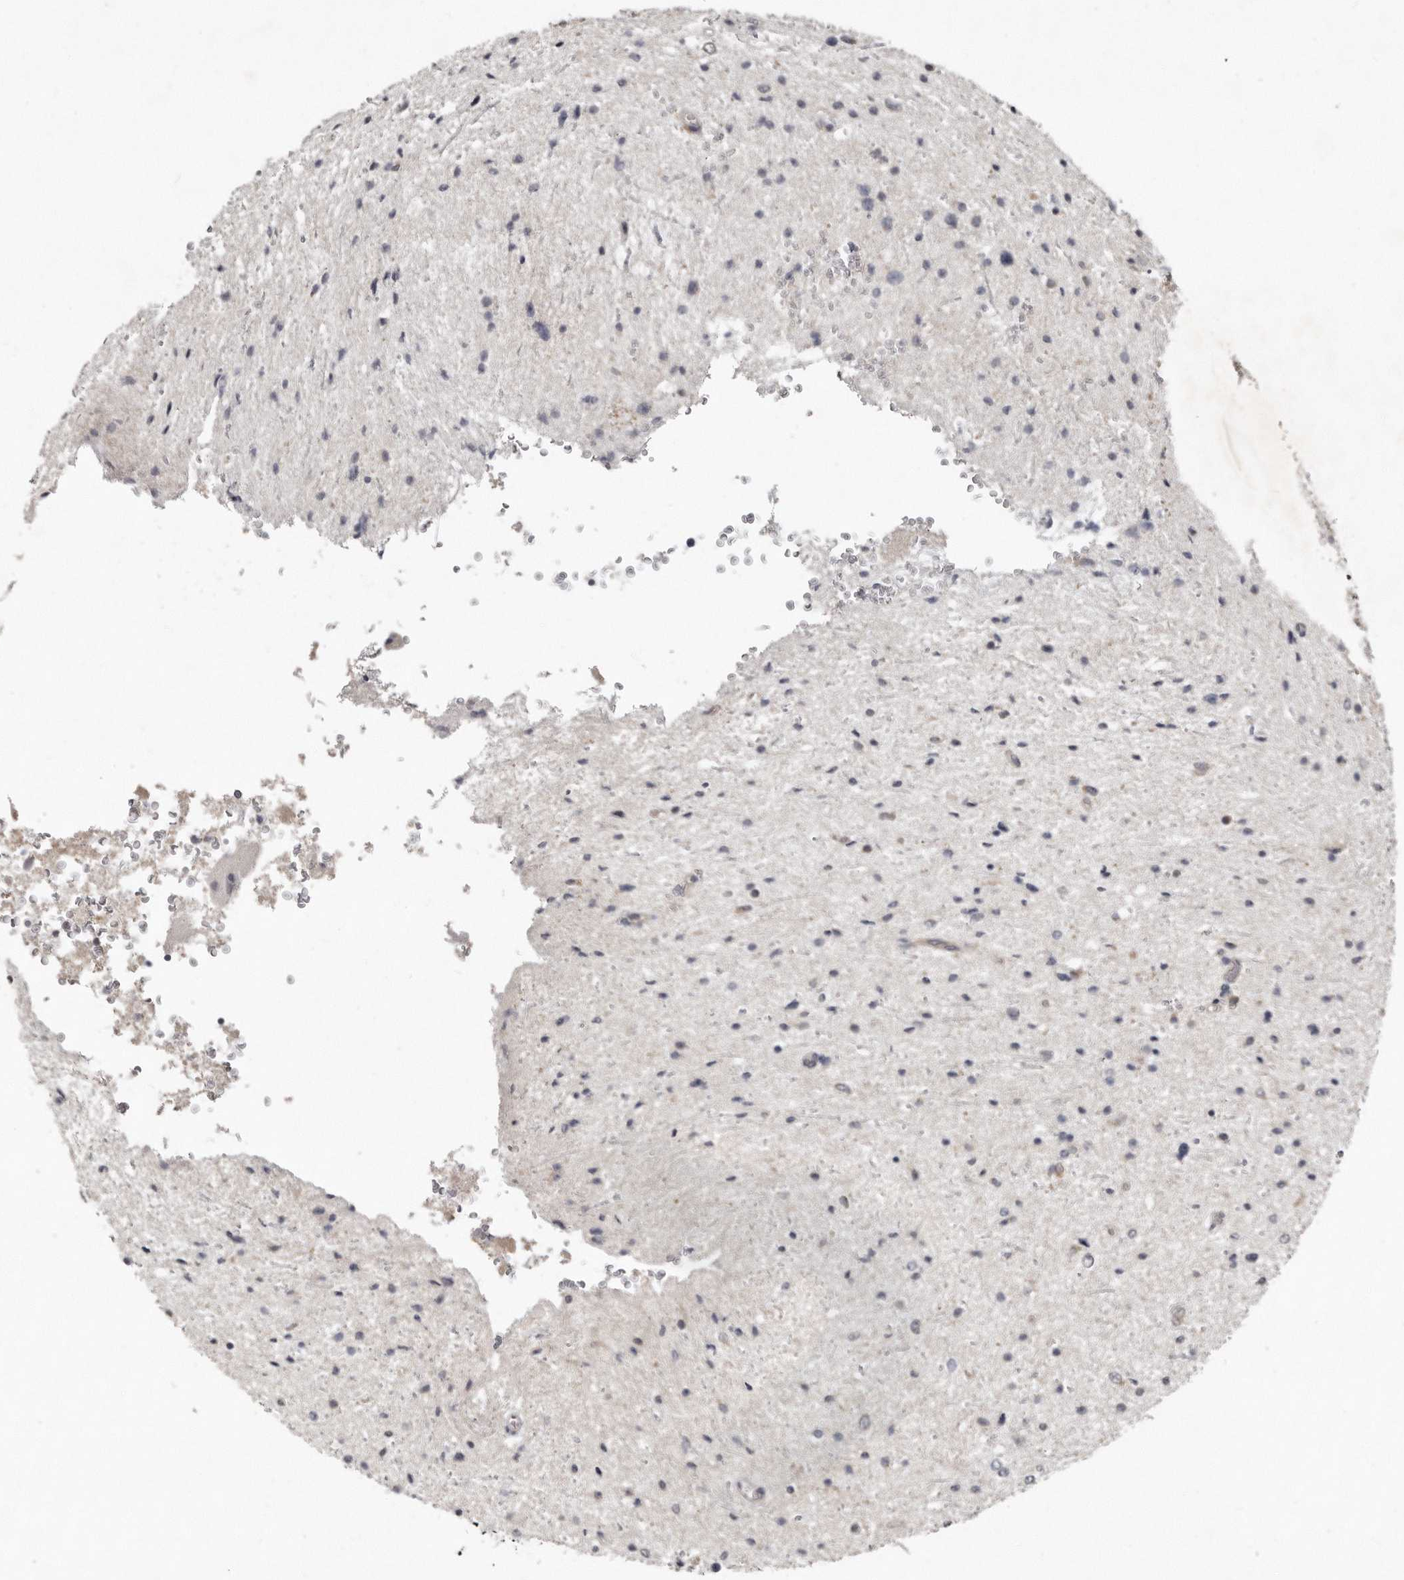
{"staining": {"intensity": "negative", "quantity": "none", "location": "none"}, "tissue": "glioma", "cell_type": "Tumor cells", "image_type": "cancer", "snomed": [{"axis": "morphology", "description": "Glioma, malignant, Low grade"}, {"axis": "topography", "description": "Brain"}], "caption": "Low-grade glioma (malignant) was stained to show a protein in brown. There is no significant positivity in tumor cells. Brightfield microscopy of immunohistochemistry (IHC) stained with DAB (3,3'-diaminobenzidine) (brown) and hematoxylin (blue), captured at high magnification.", "gene": "AKNAD1", "patient": {"sex": "female", "age": 37}}